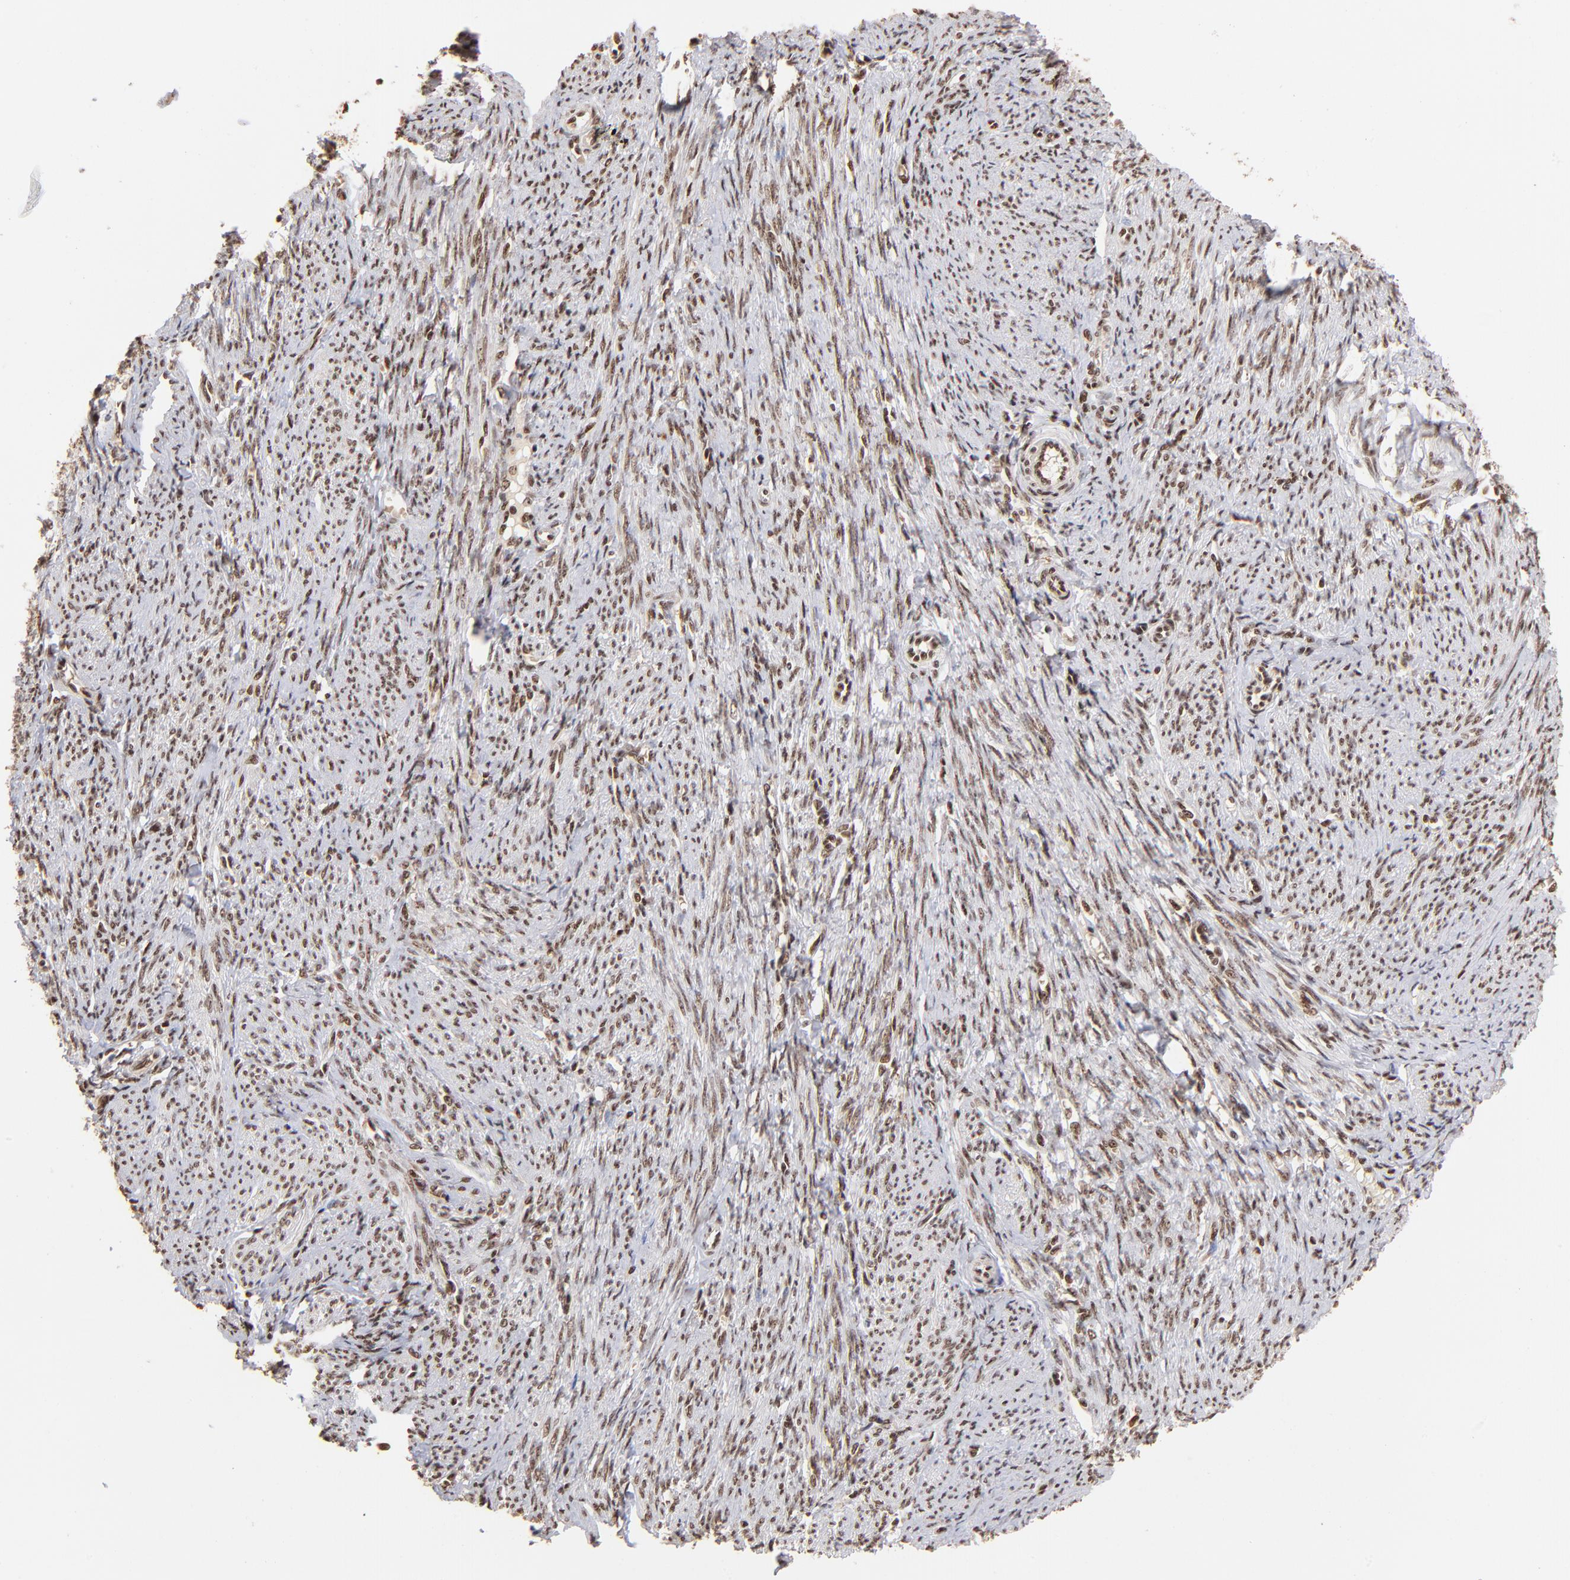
{"staining": {"intensity": "moderate", "quantity": ">75%", "location": "nuclear"}, "tissue": "smooth muscle", "cell_type": "Smooth muscle cells", "image_type": "normal", "snomed": [{"axis": "morphology", "description": "Normal tissue, NOS"}, {"axis": "topography", "description": "Smooth muscle"}, {"axis": "topography", "description": "Cervix"}], "caption": "Protein staining reveals moderate nuclear expression in about >75% of smooth muscle cells in benign smooth muscle. Using DAB (brown) and hematoxylin (blue) stains, captured at high magnification using brightfield microscopy.", "gene": "ZNF146", "patient": {"sex": "female", "age": 70}}